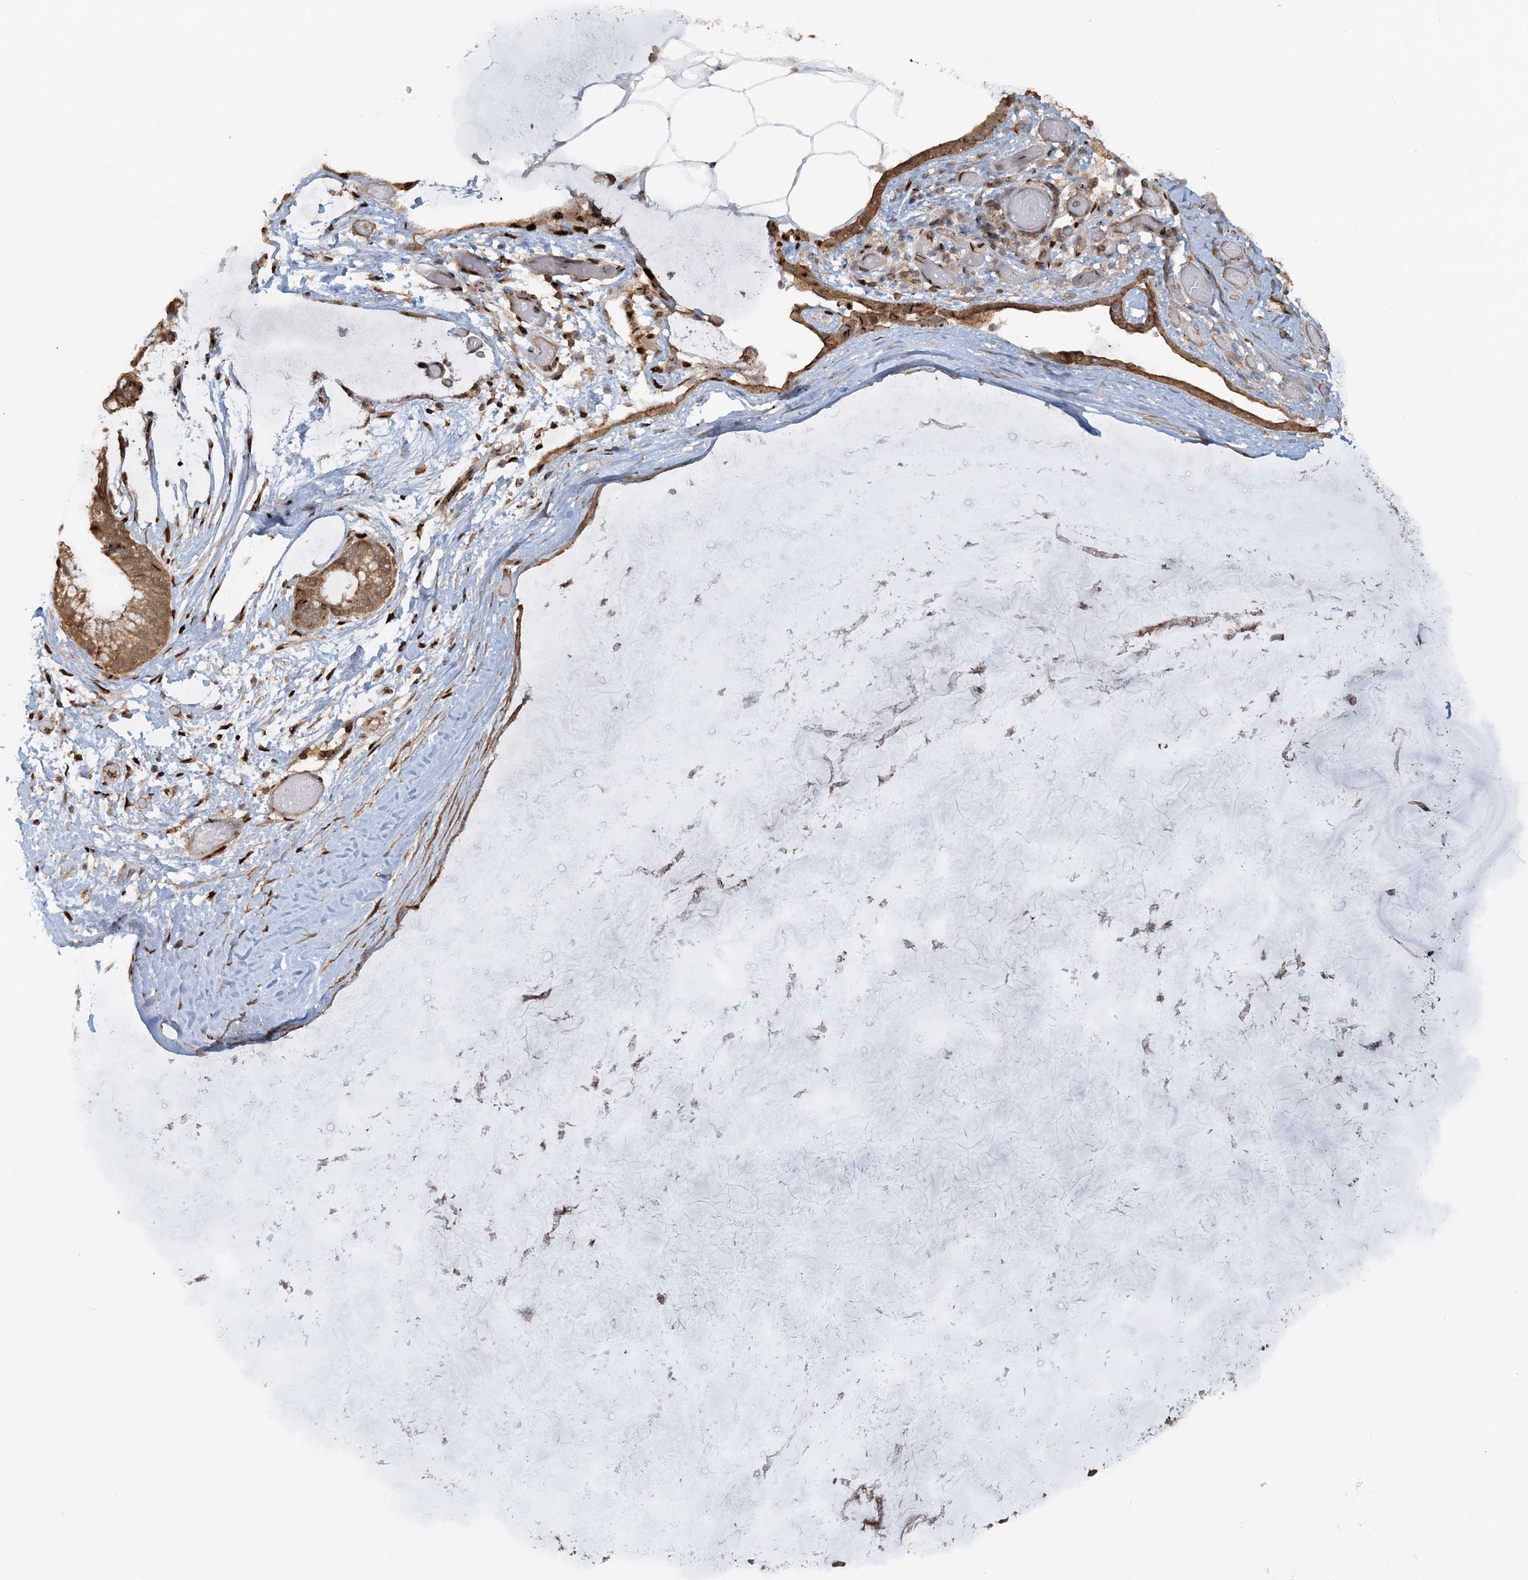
{"staining": {"intensity": "moderate", "quantity": ">75%", "location": "cytoplasmic/membranous"}, "tissue": "ovarian cancer", "cell_type": "Tumor cells", "image_type": "cancer", "snomed": [{"axis": "morphology", "description": "Cystadenocarcinoma, mucinous, NOS"}, {"axis": "topography", "description": "Ovary"}], "caption": "Tumor cells demonstrate medium levels of moderate cytoplasmic/membranous expression in approximately >75% of cells in ovarian mucinous cystadenocarcinoma. (DAB IHC with brightfield microscopy, high magnification).", "gene": "DSTN", "patient": {"sex": "female", "age": 39}}